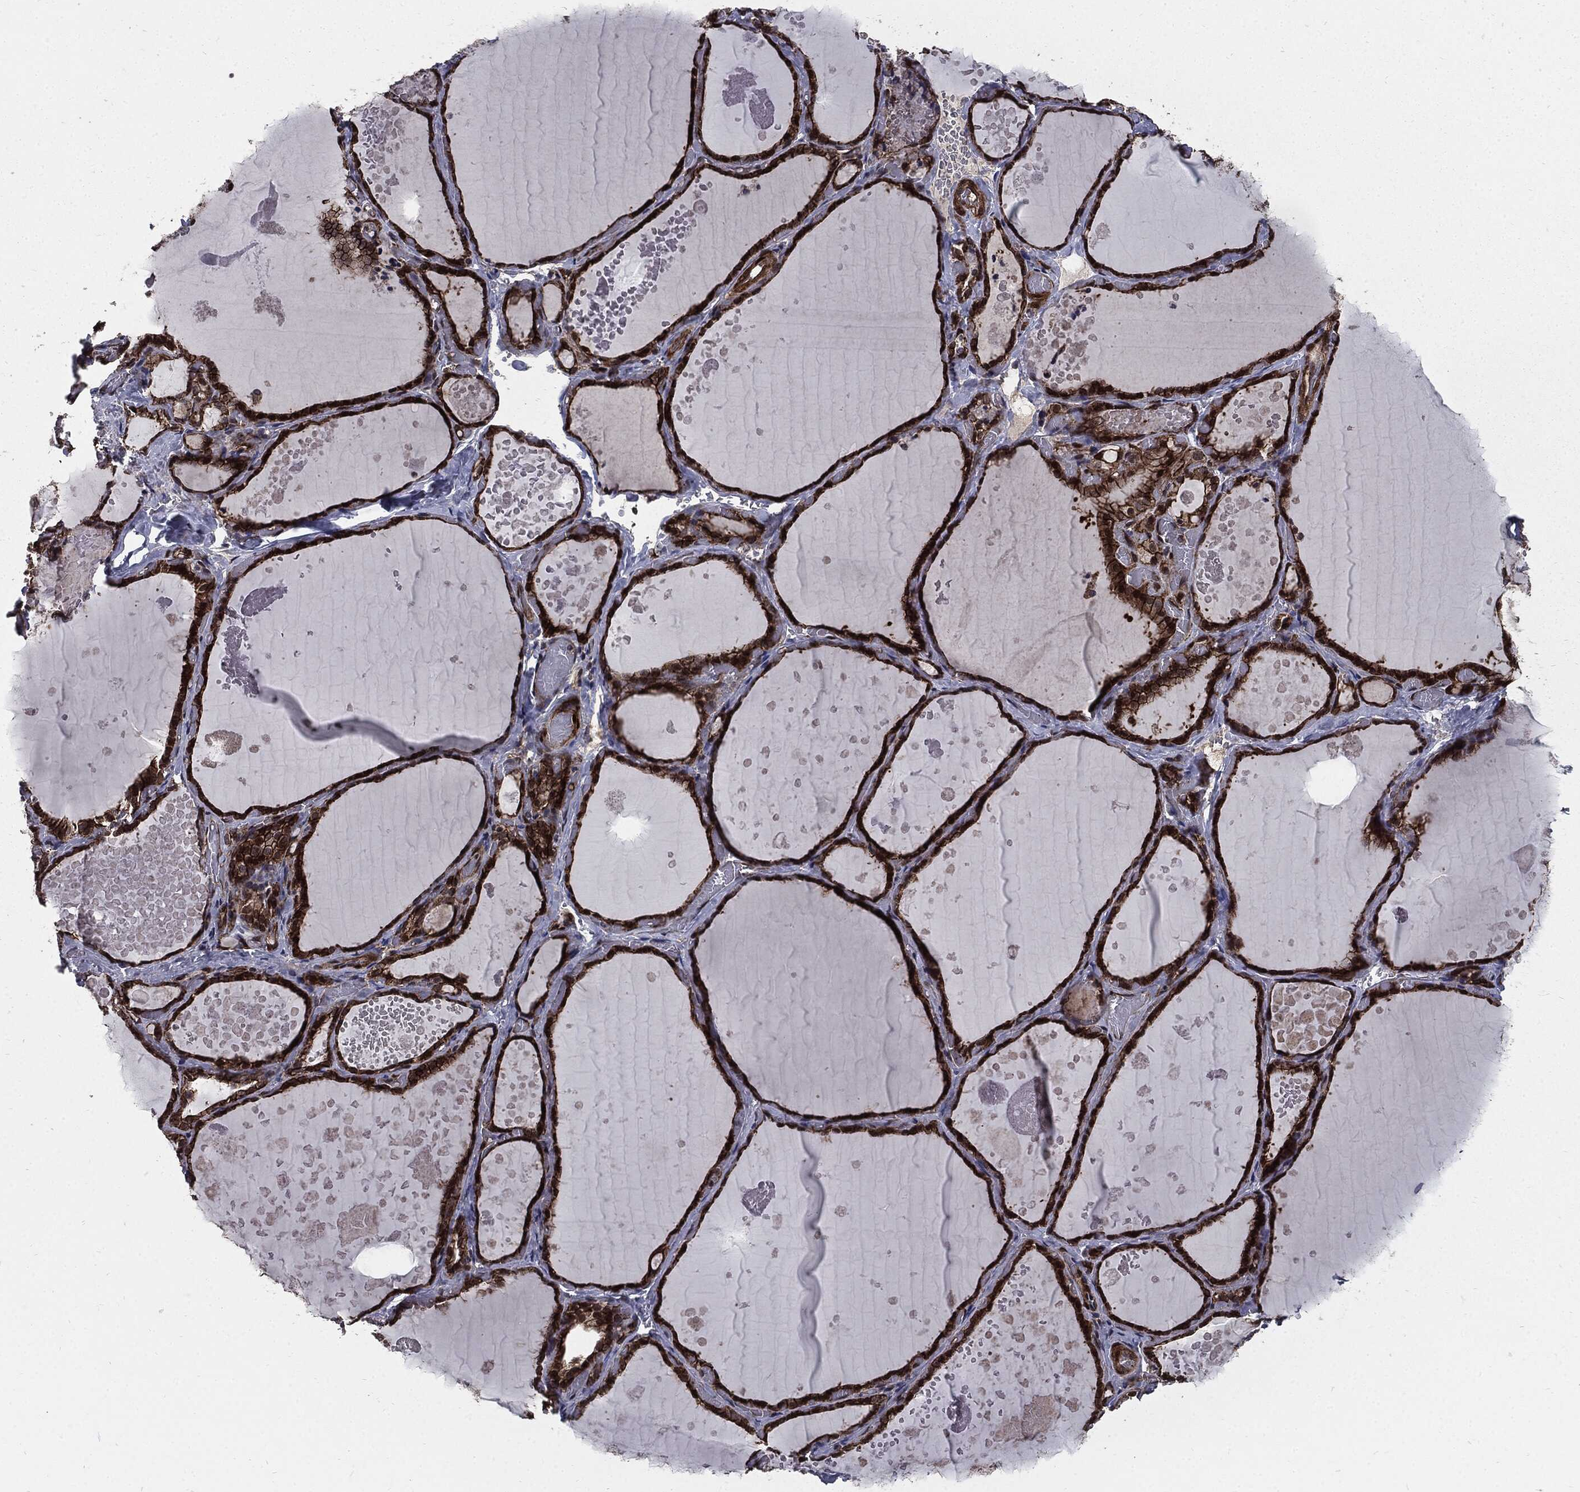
{"staining": {"intensity": "strong", "quantity": ">75%", "location": "cytoplasmic/membranous"}, "tissue": "thyroid gland", "cell_type": "Glandular cells", "image_type": "normal", "snomed": [{"axis": "morphology", "description": "Normal tissue, NOS"}, {"axis": "topography", "description": "Thyroid gland"}], "caption": "Thyroid gland stained with immunohistochemistry displays strong cytoplasmic/membranous staining in about >75% of glandular cells.", "gene": "PTPA", "patient": {"sex": "female", "age": 56}}